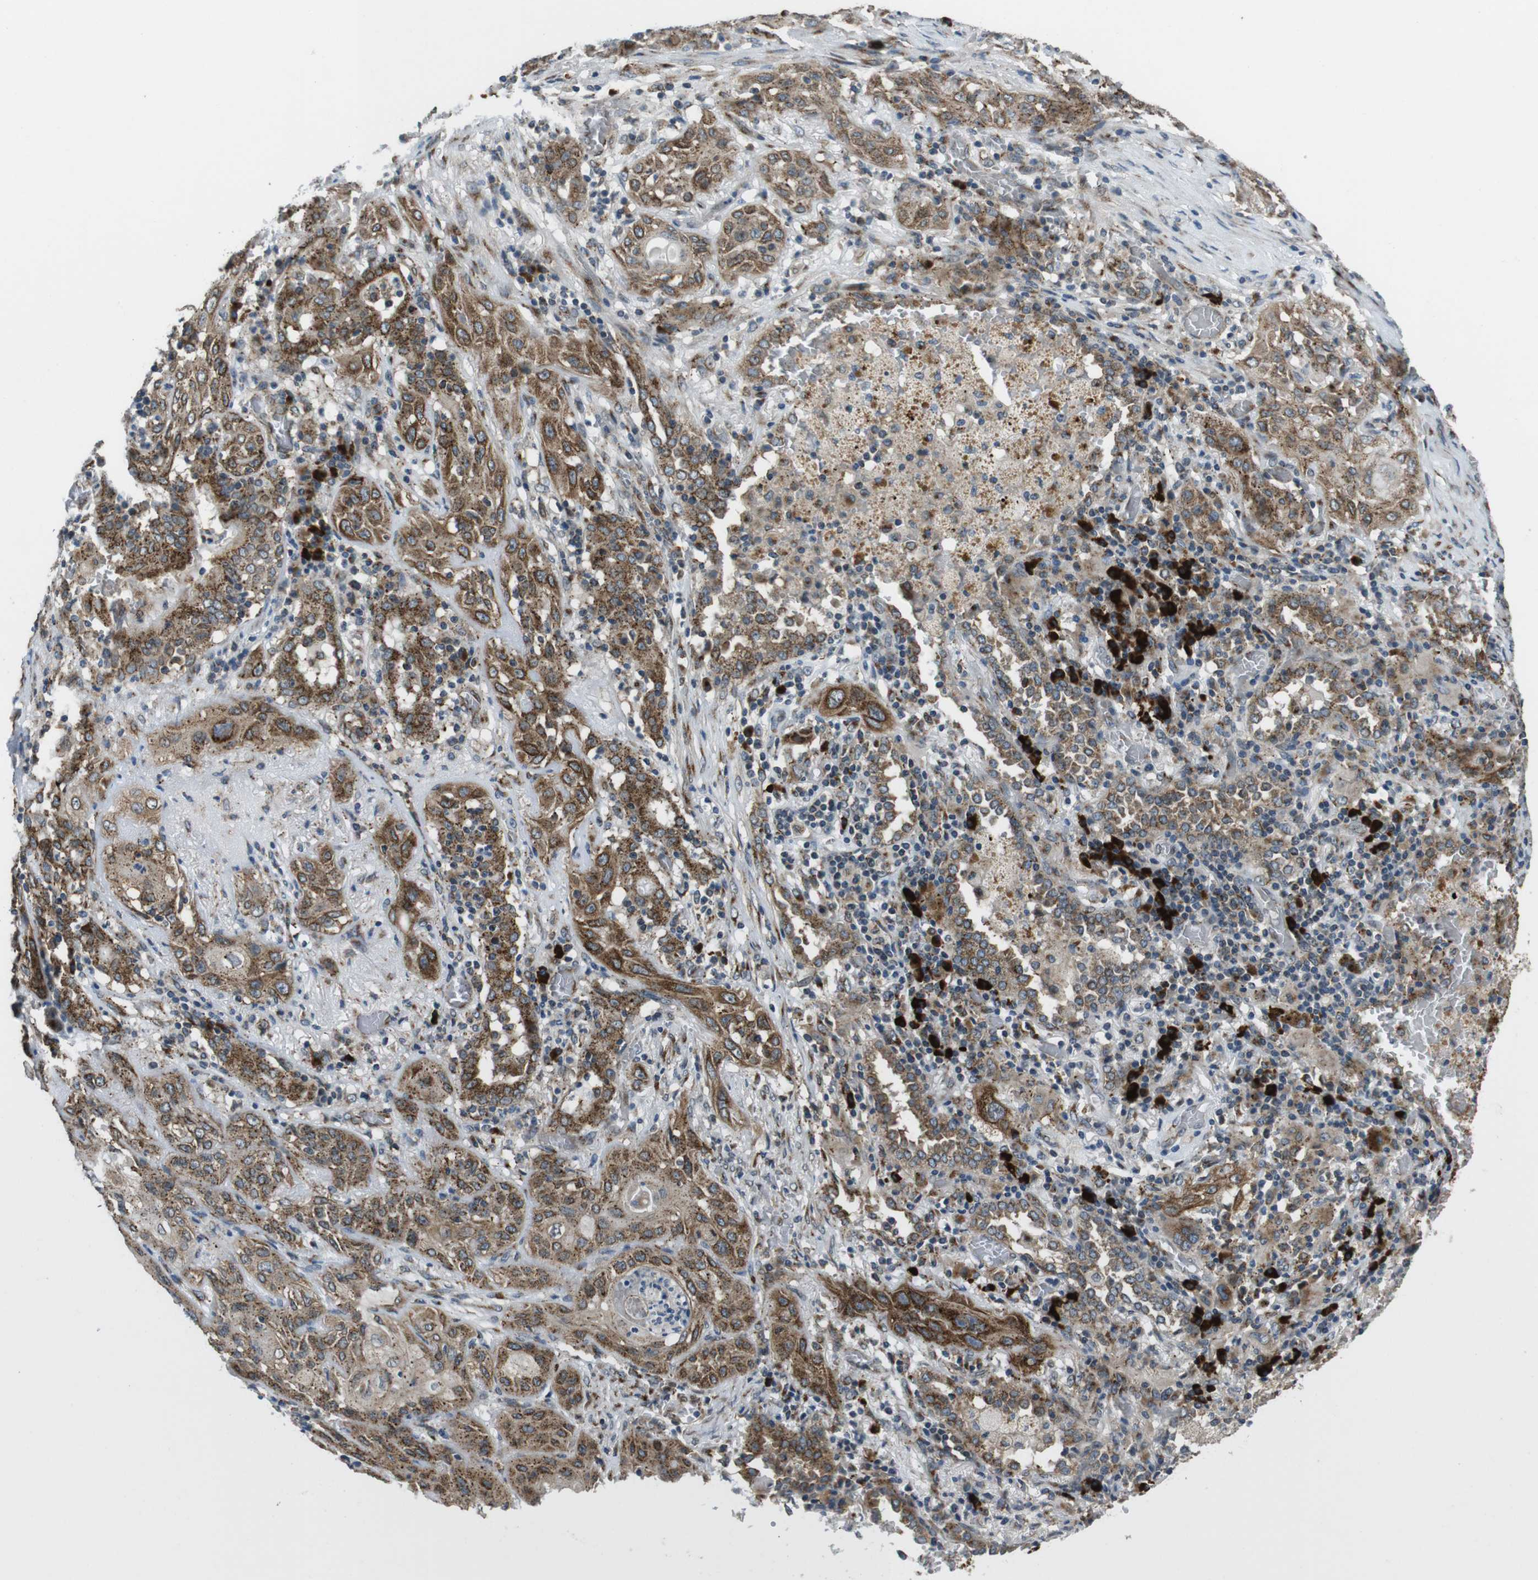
{"staining": {"intensity": "moderate", "quantity": ">75%", "location": "cytoplasmic/membranous"}, "tissue": "lung cancer", "cell_type": "Tumor cells", "image_type": "cancer", "snomed": [{"axis": "morphology", "description": "Squamous cell carcinoma, NOS"}, {"axis": "topography", "description": "Lung"}], "caption": "Immunohistochemistry (IHC) of human lung cancer (squamous cell carcinoma) shows medium levels of moderate cytoplasmic/membranous staining in approximately >75% of tumor cells.", "gene": "ZFPL1", "patient": {"sex": "female", "age": 47}}